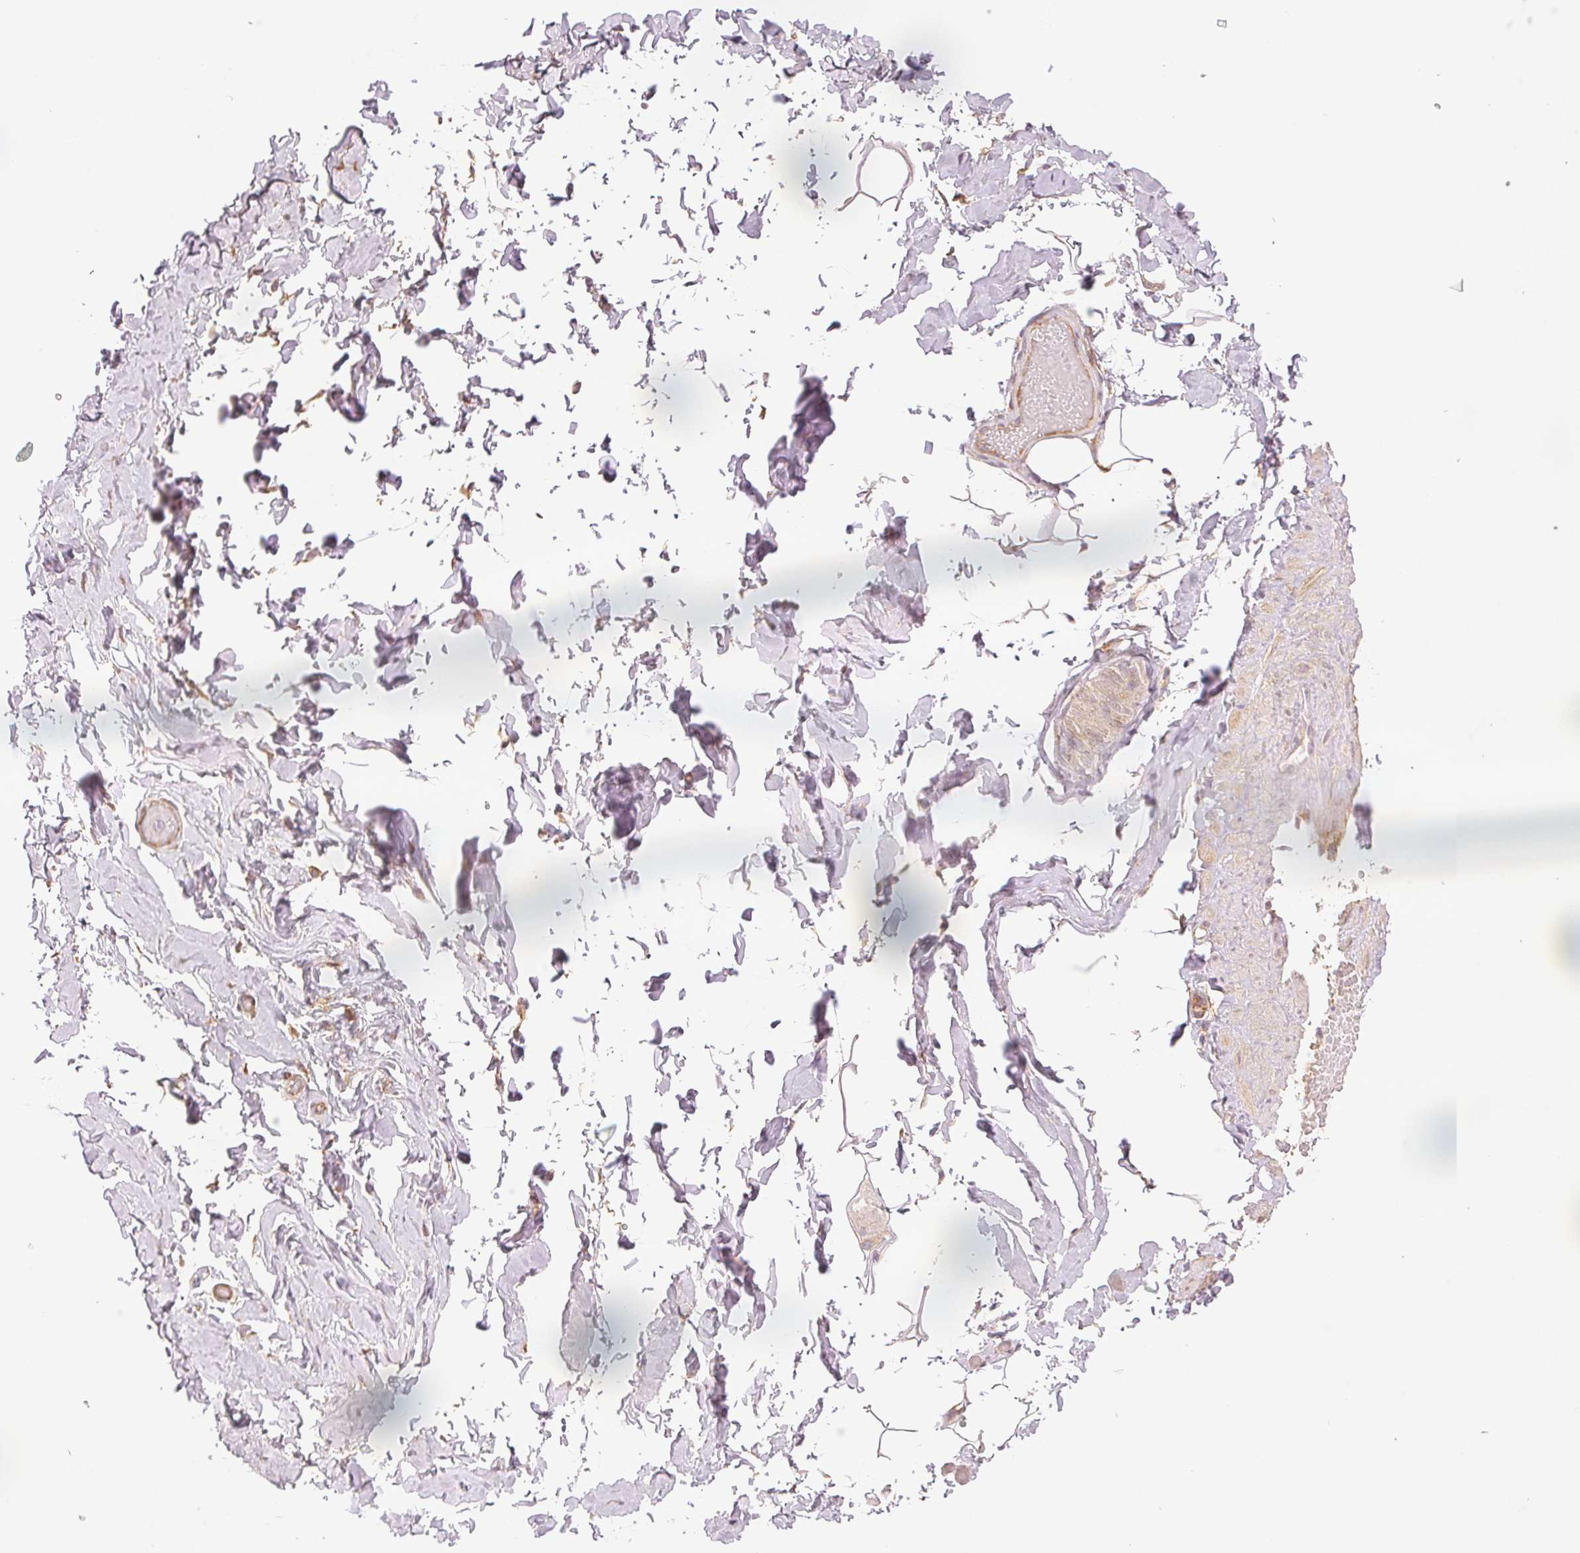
{"staining": {"intensity": "negative", "quantity": "none", "location": "none"}, "tissue": "adipose tissue", "cell_type": "Adipocytes", "image_type": "normal", "snomed": [{"axis": "morphology", "description": "Normal tissue, NOS"}, {"axis": "topography", "description": "Soft tissue"}, {"axis": "topography", "description": "Adipose tissue"}, {"axis": "topography", "description": "Vascular tissue"}, {"axis": "topography", "description": "Peripheral nerve tissue"}], "caption": "Adipocytes show no significant positivity in unremarkable adipose tissue. (DAB immunohistochemistry with hematoxylin counter stain).", "gene": "DIAPH2", "patient": {"sex": "male", "age": 29}}